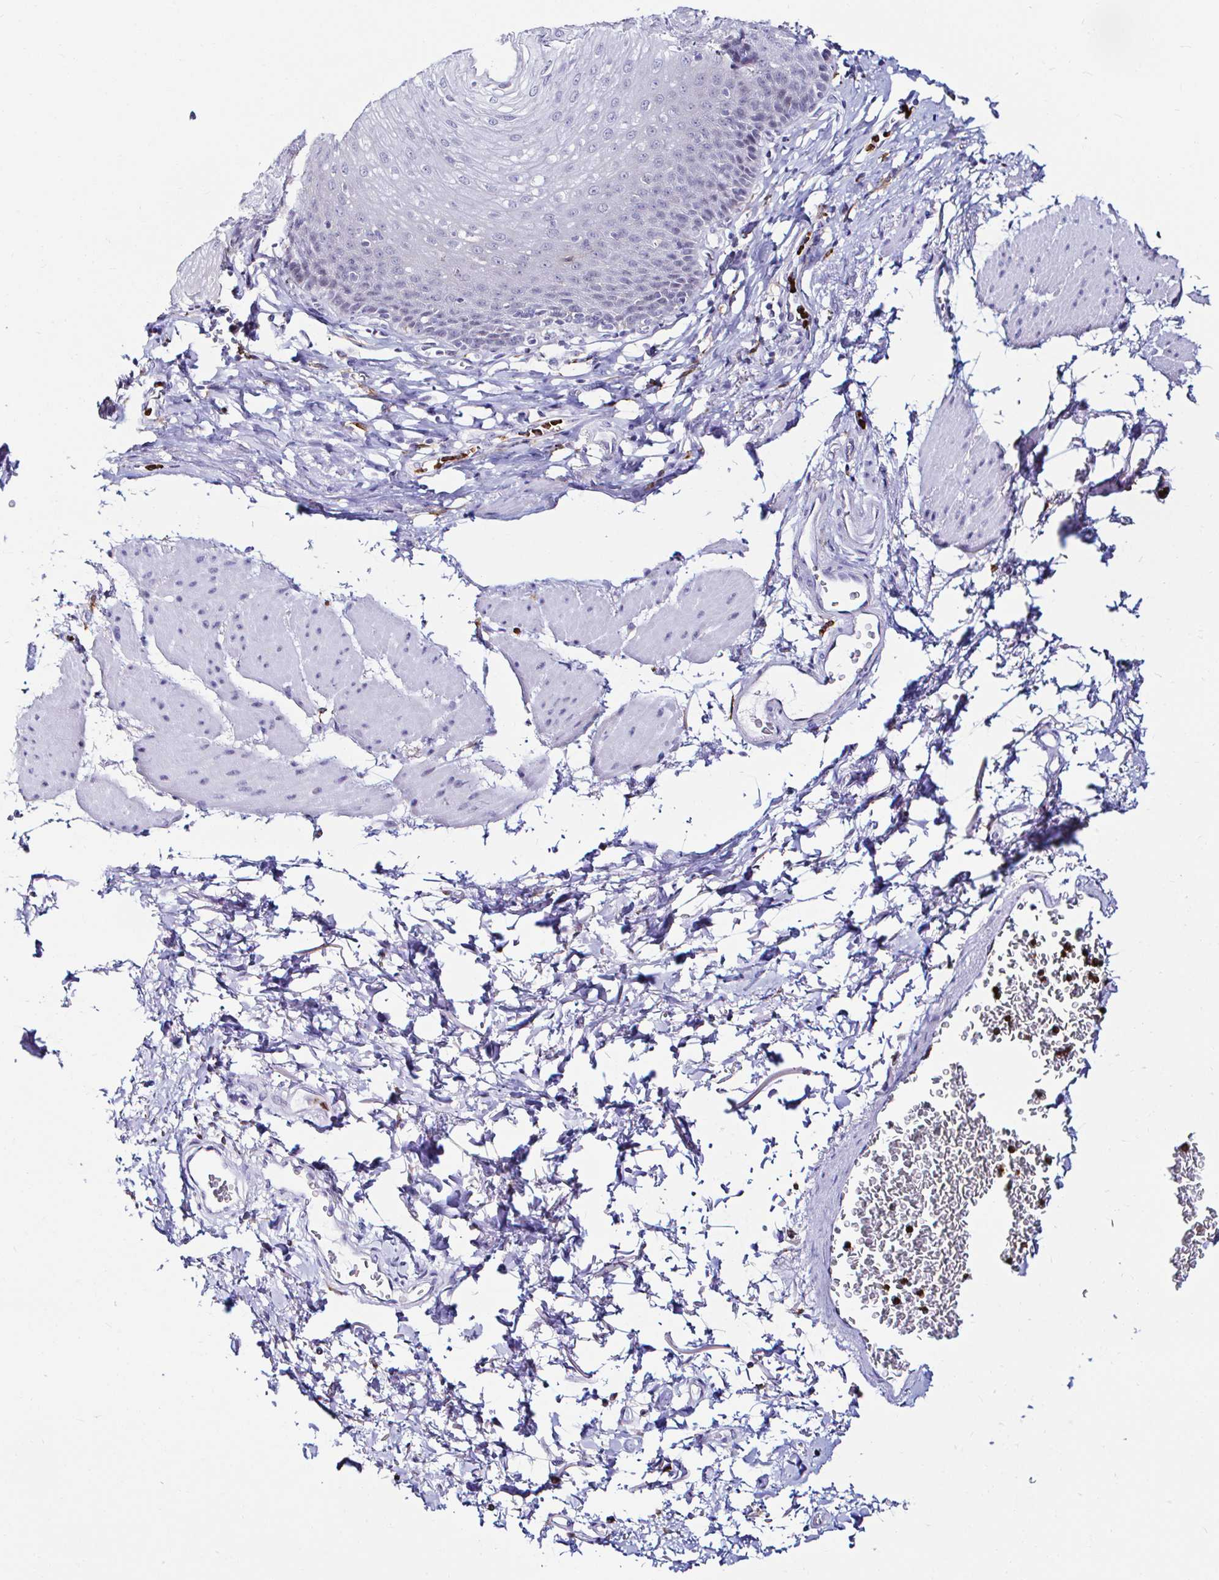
{"staining": {"intensity": "moderate", "quantity": "<25%", "location": "cytoplasmic/membranous"}, "tissue": "esophagus", "cell_type": "Squamous epithelial cells", "image_type": "normal", "snomed": [{"axis": "morphology", "description": "Normal tissue, NOS"}, {"axis": "topography", "description": "Esophagus"}], "caption": "This image demonstrates immunohistochemistry (IHC) staining of normal esophagus, with low moderate cytoplasmic/membranous positivity in approximately <25% of squamous epithelial cells.", "gene": "CYBB", "patient": {"sex": "female", "age": 81}}